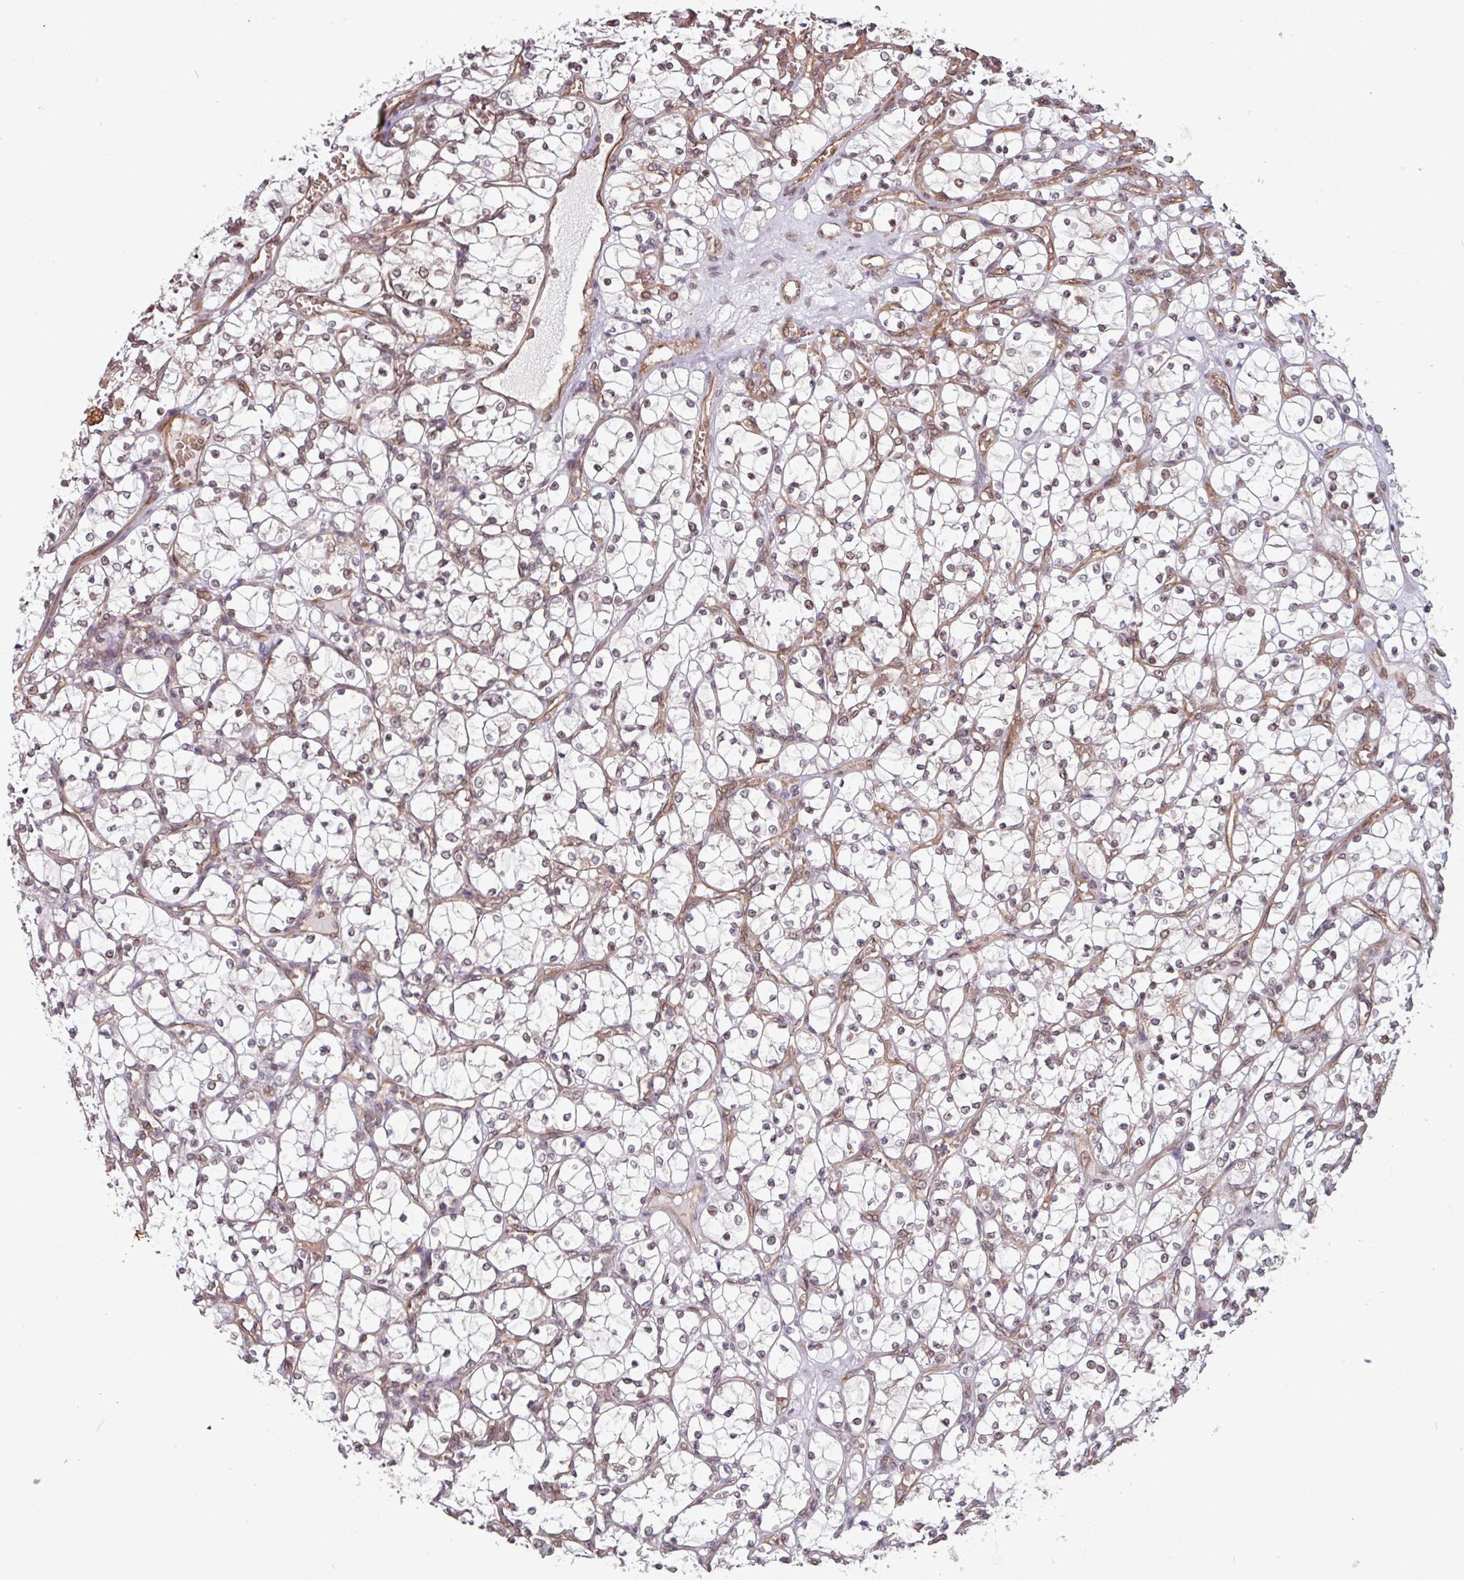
{"staining": {"intensity": "weak", "quantity": "25%-75%", "location": "nuclear"}, "tissue": "renal cancer", "cell_type": "Tumor cells", "image_type": "cancer", "snomed": [{"axis": "morphology", "description": "Adenocarcinoma, NOS"}, {"axis": "topography", "description": "Kidney"}], "caption": "Adenocarcinoma (renal) stained with a protein marker exhibits weak staining in tumor cells.", "gene": "RBM4B", "patient": {"sex": "female", "age": 69}}